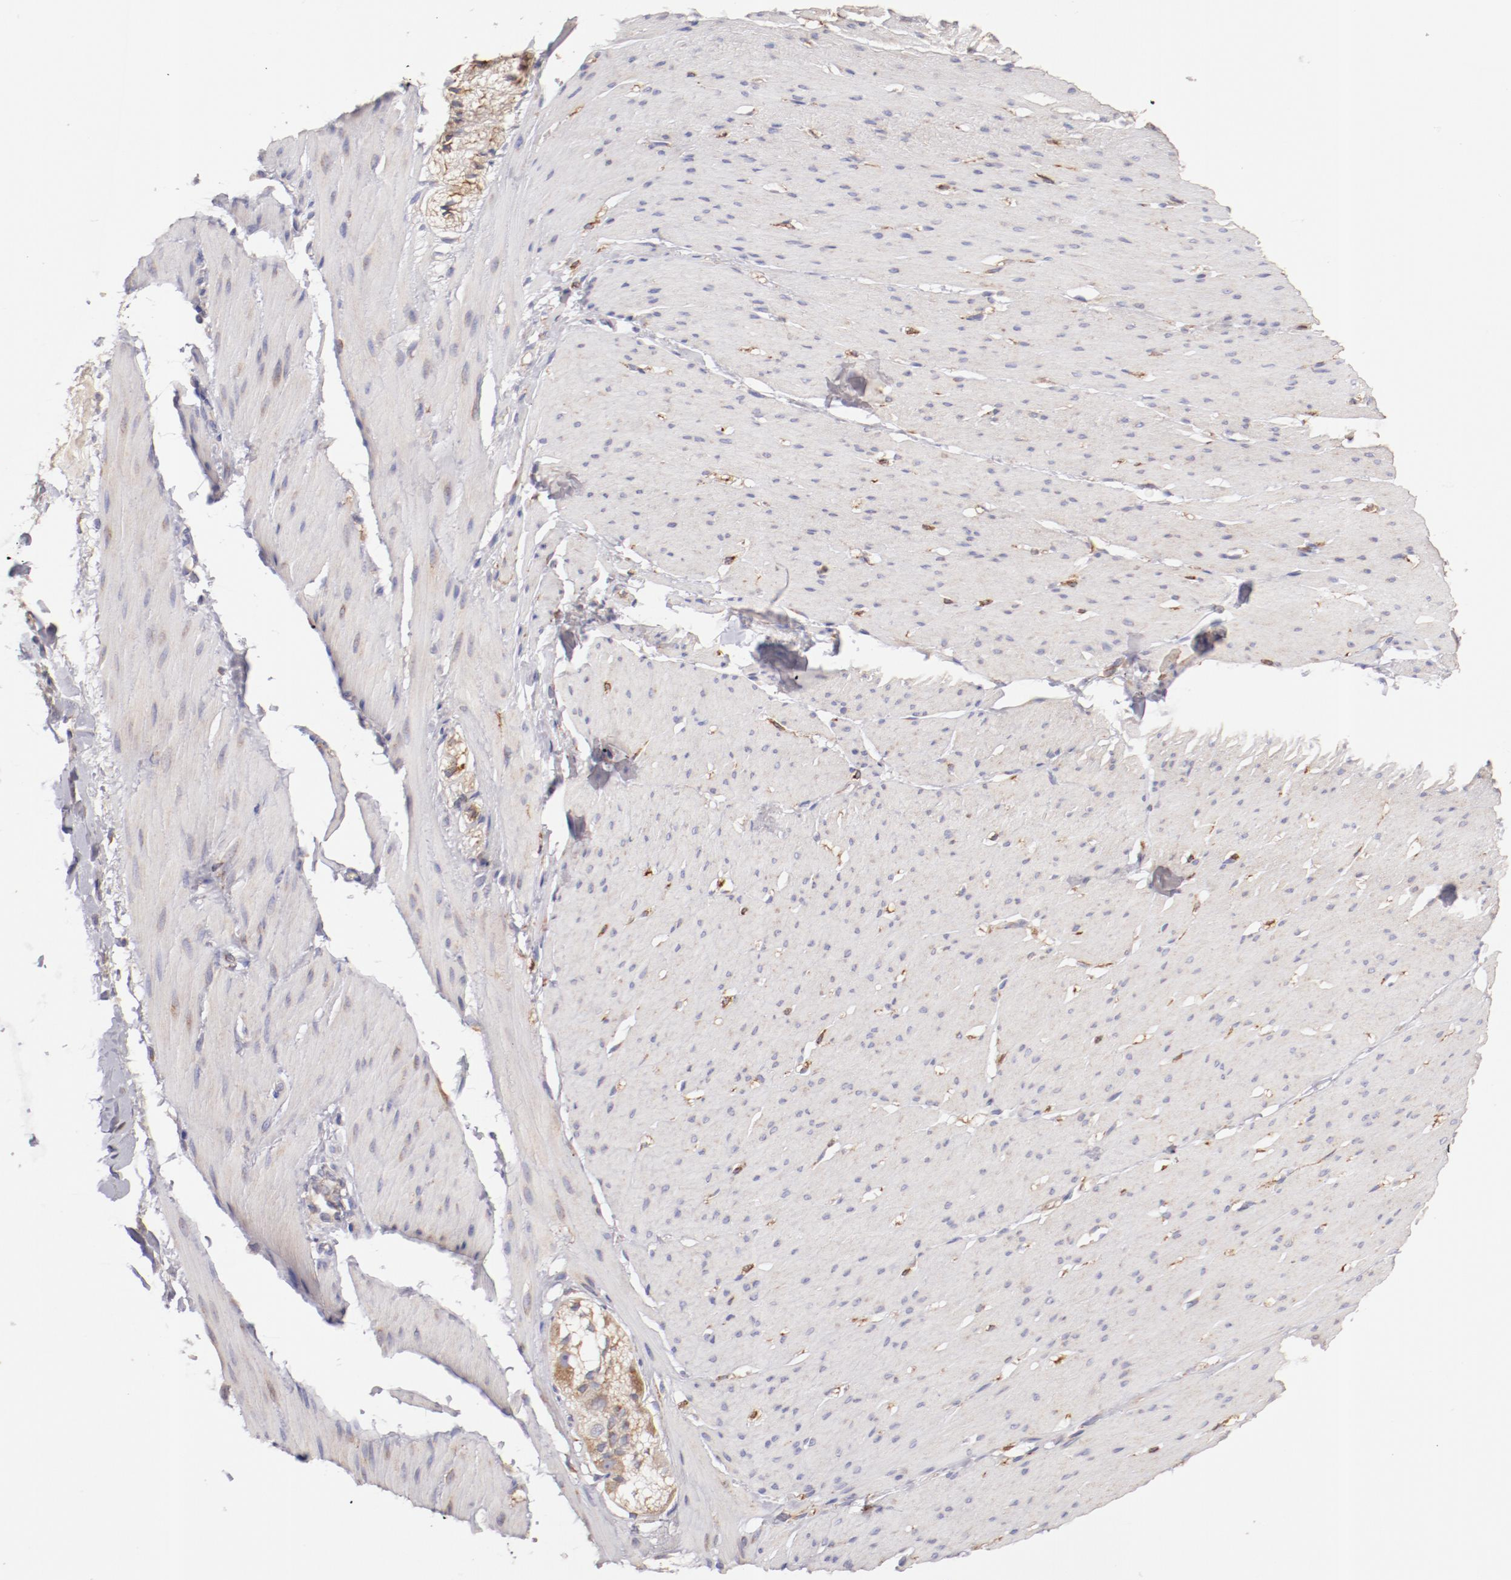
{"staining": {"intensity": "negative", "quantity": "none", "location": "none"}, "tissue": "smooth muscle", "cell_type": "Smooth muscle cells", "image_type": "normal", "snomed": [{"axis": "morphology", "description": "Normal tissue, NOS"}, {"axis": "topography", "description": "Smooth muscle"}, {"axis": "topography", "description": "Colon"}], "caption": "An IHC image of unremarkable smooth muscle is shown. There is no staining in smooth muscle cells of smooth muscle.", "gene": "ENTPD5", "patient": {"sex": "male", "age": 67}}